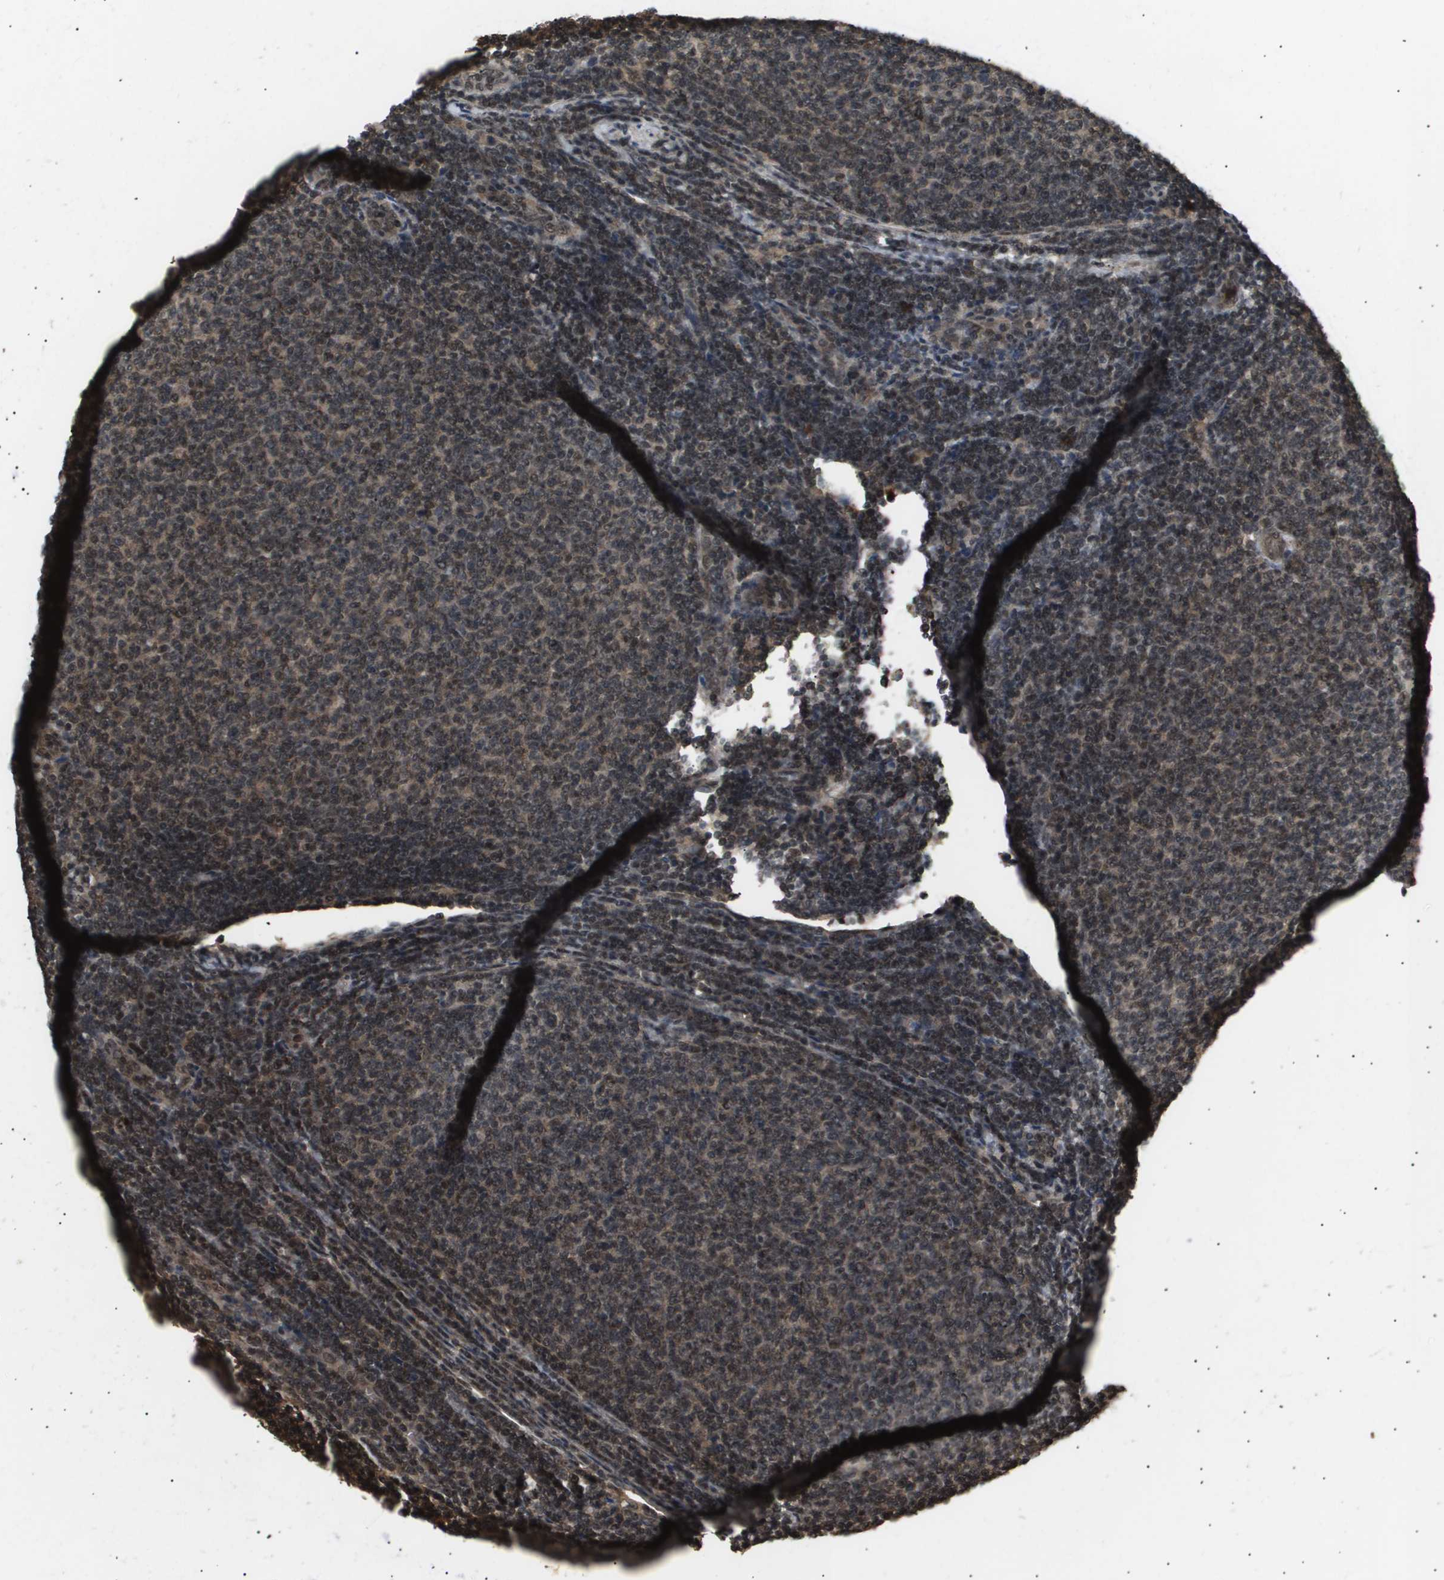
{"staining": {"intensity": "weak", "quantity": ">75%", "location": "nuclear"}, "tissue": "lymphoma", "cell_type": "Tumor cells", "image_type": "cancer", "snomed": [{"axis": "morphology", "description": "Malignant lymphoma, non-Hodgkin's type, Low grade"}, {"axis": "topography", "description": "Lymph node"}], "caption": "High-magnification brightfield microscopy of low-grade malignant lymphoma, non-Hodgkin's type stained with DAB (3,3'-diaminobenzidine) (brown) and counterstained with hematoxylin (blue). tumor cells exhibit weak nuclear staining is seen in approximately>75% of cells.", "gene": "ING1", "patient": {"sex": "male", "age": 66}}